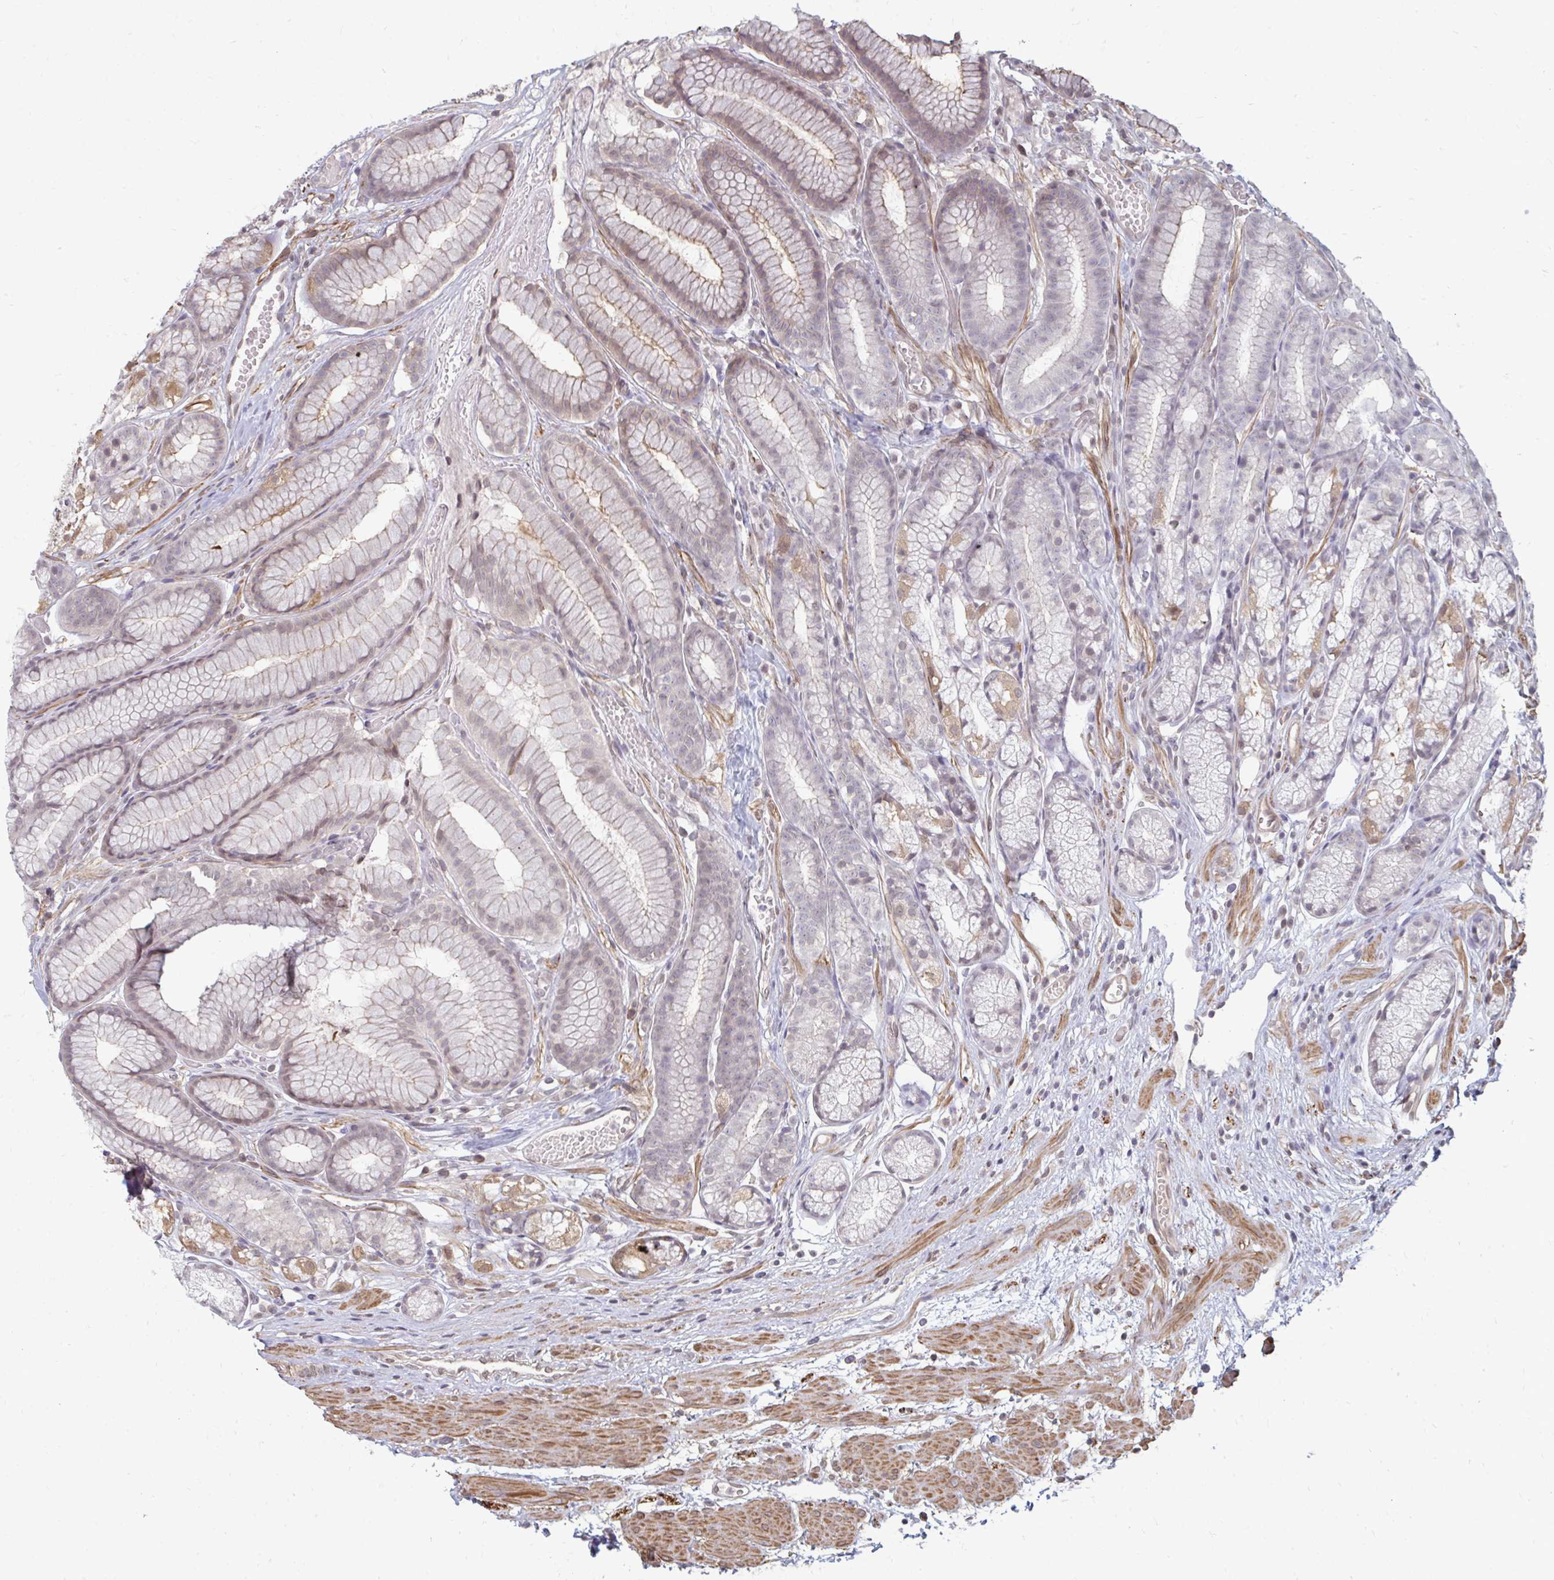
{"staining": {"intensity": "weak", "quantity": "25%-75%", "location": "cytoplasmic/membranous,nuclear"}, "tissue": "stomach", "cell_type": "Glandular cells", "image_type": "normal", "snomed": [{"axis": "morphology", "description": "Normal tissue, NOS"}, {"axis": "topography", "description": "Smooth muscle"}, {"axis": "topography", "description": "Stomach"}], "caption": "This histopathology image reveals IHC staining of normal human stomach, with low weak cytoplasmic/membranous,nuclear expression in about 25%-75% of glandular cells.", "gene": "GPC5", "patient": {"sex": "male", "age": 70}}